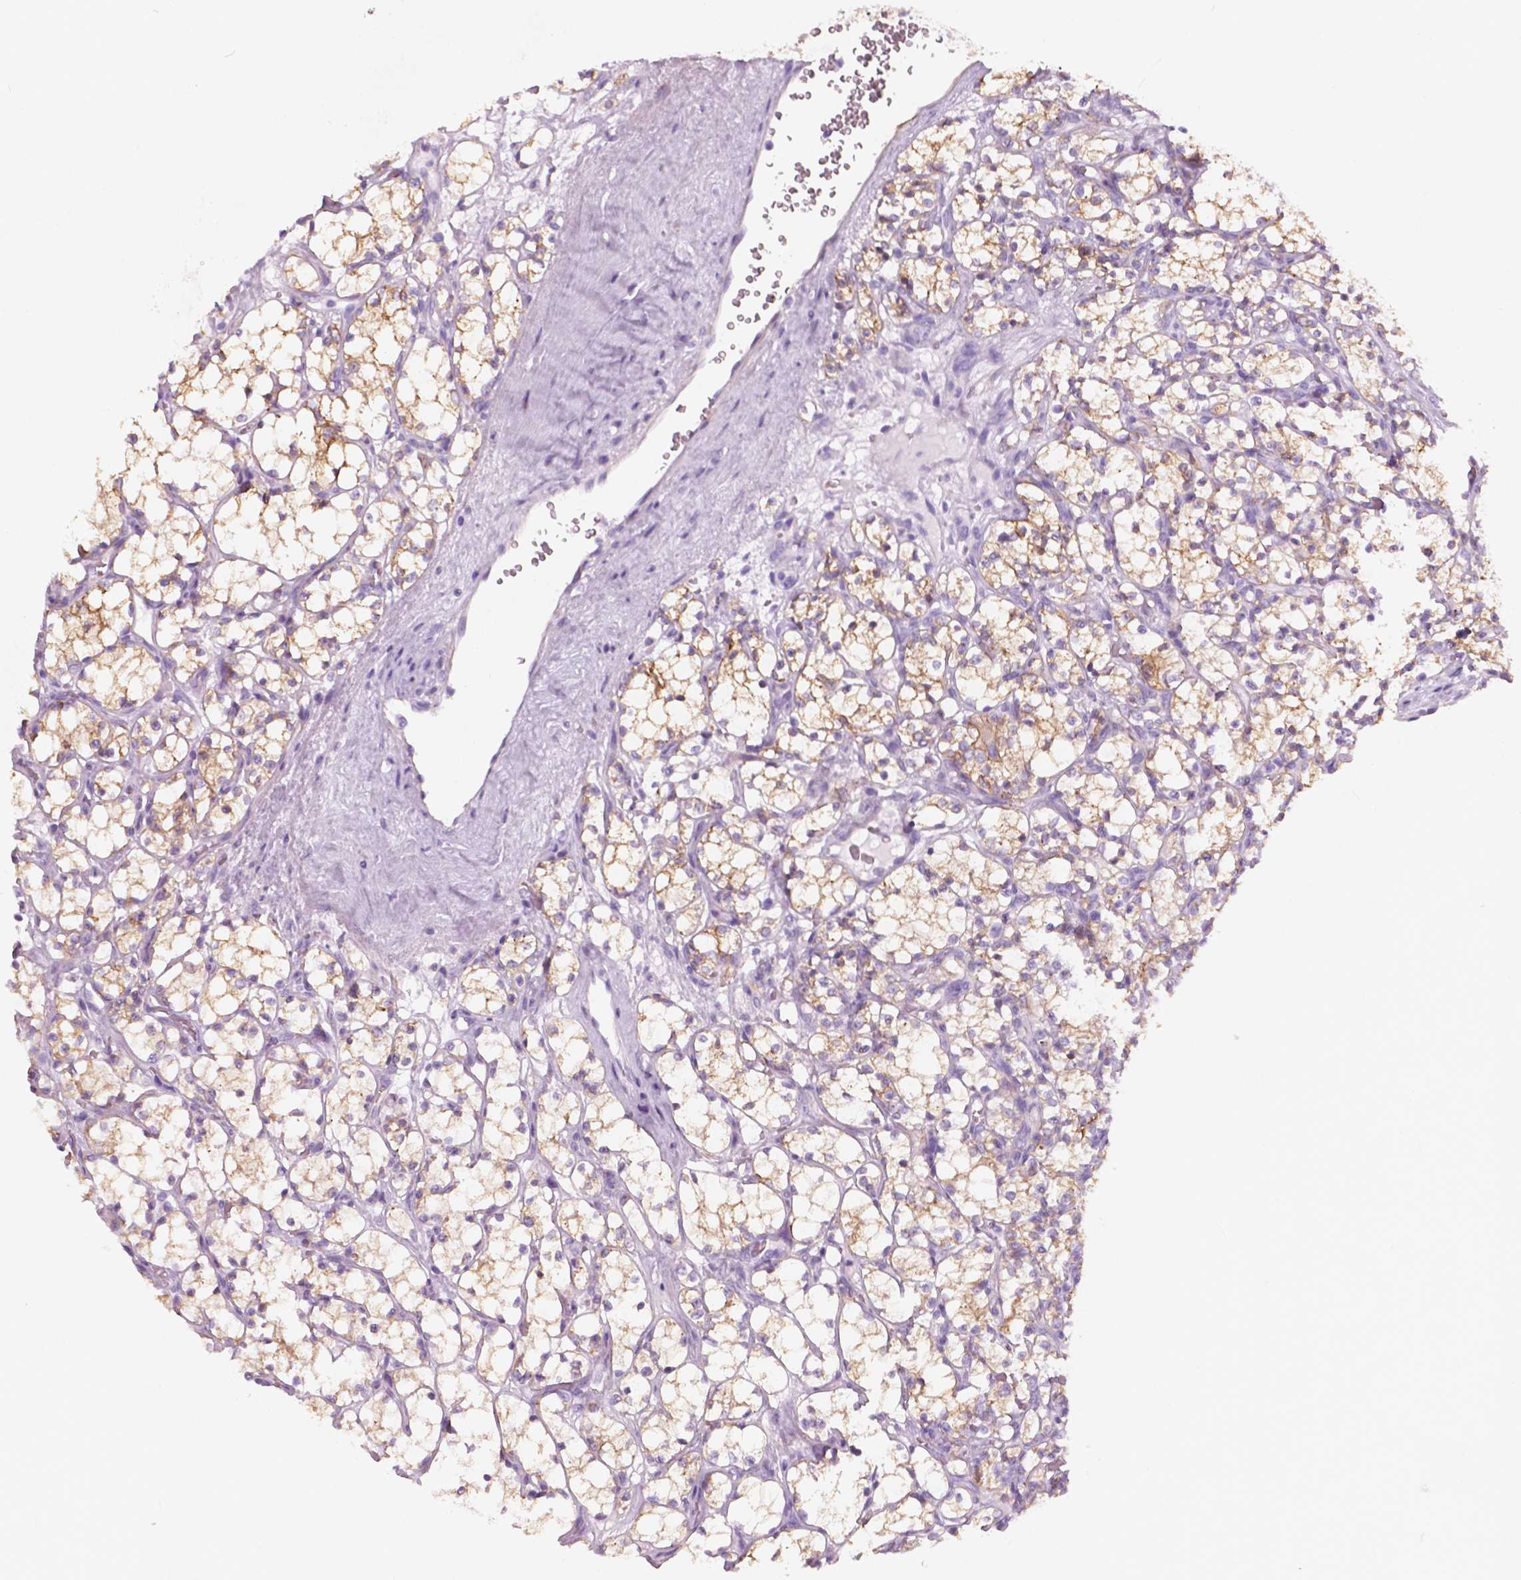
{"staining": {"intensity": "weak", "quantity": ">75%", "location": "cytoplasmic/membranous"}, "tissue": "renal cancer", "cell_type": "Tumor cells", "image_type": "cancer", "snomed": [{"axis": "morphology", "description": "Adenocarcinoma, NOS"}, {"axis": "topography", "description": "Kidney"}], "caption": "IHC of renal cancer shows low levels of weak cytoplasmic/membranous expression in about >75% of tumor cells.", "gene": "FXYD2", "patient": {"sex": "female", "age": 69}}